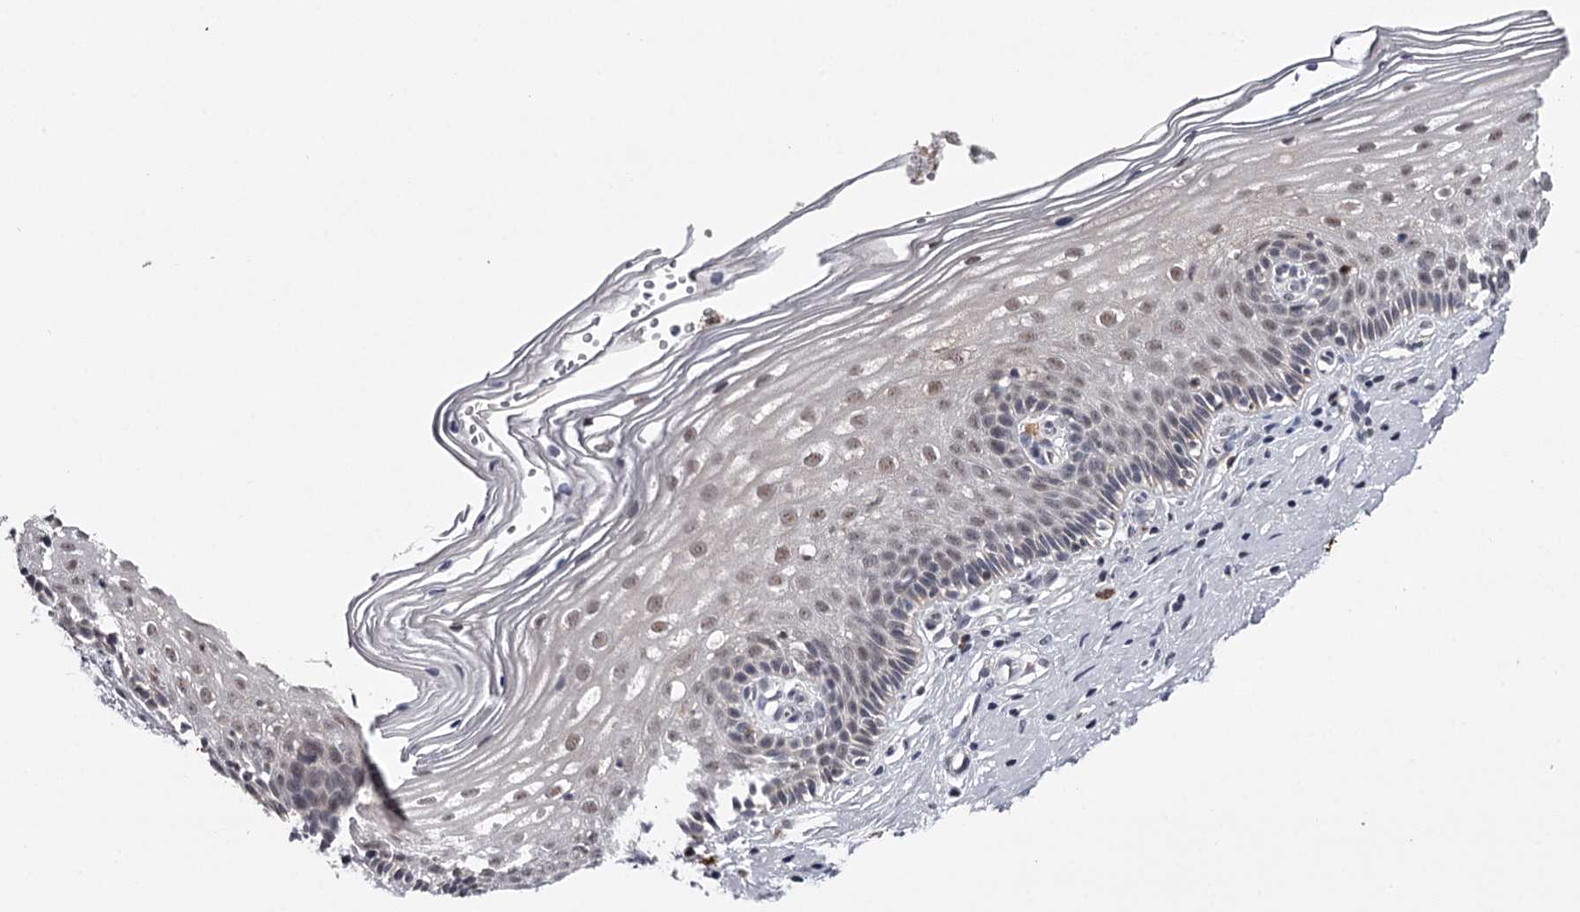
{"staining": {"intensity": "weak", "quantity": "<25%", "location": "cytoplasmic/membranous"}, "tissue": "cervix", "cell_type": "Glandular cells", "image_type": "normal", "snomed": [{"axis": "morphology", "description": "Normal tissue, NOS"}, {"axis": "topography", "description": "Cervix"}], "caption": "This is an IHC image of normal cervix. There is no expression in glandular cells.", "gene": "GTSF1", "patient": {"sex": "female", "age": 33}}